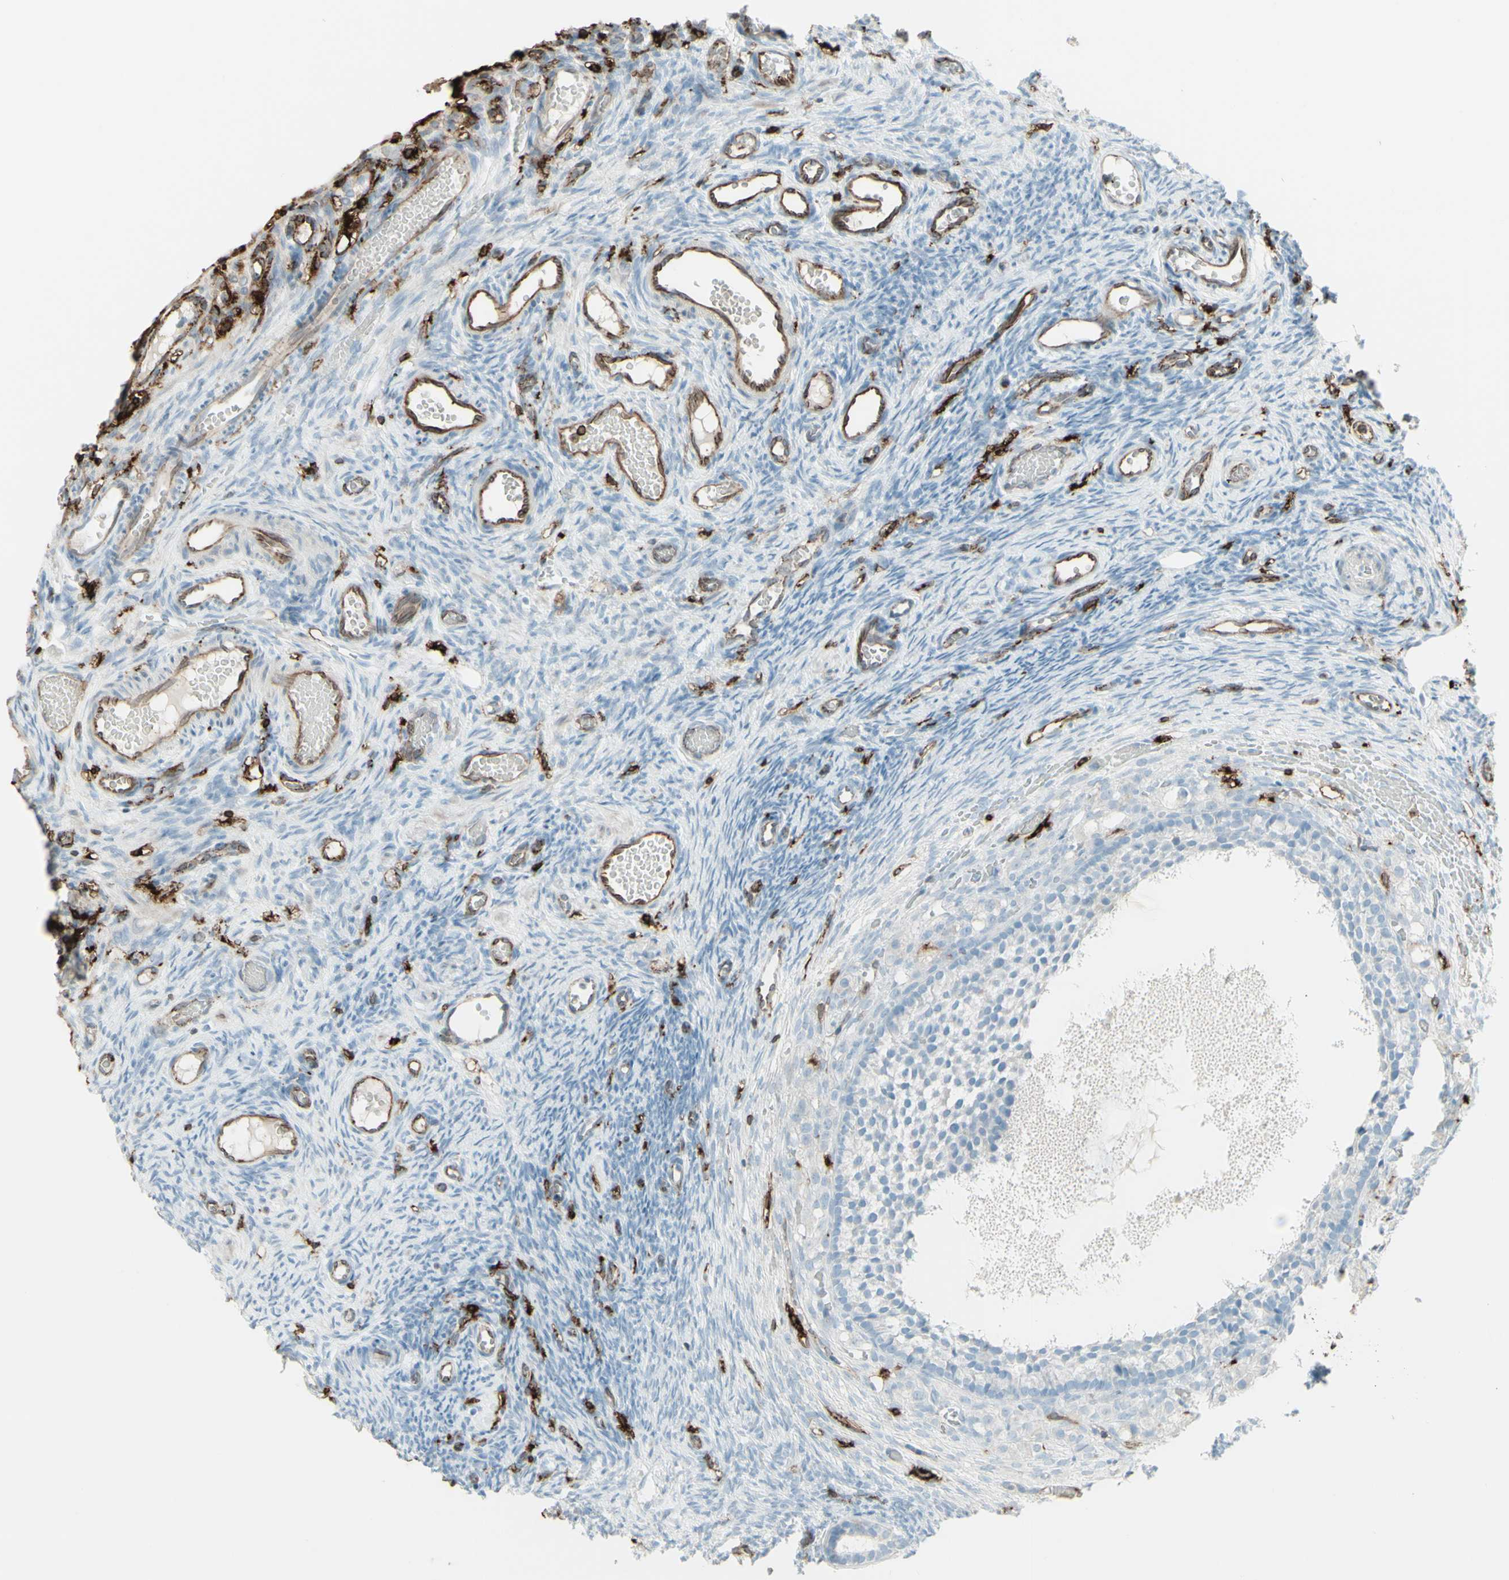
{"staining": {"intensity": "negative", "quantity": "none", "location": "none"}, "tissue": "ovary", "cell_type": "Follicle cells", "image_type": "normal", "snomed": [{"axis": "morphology", "description": "Normal tissue, NOS"}, {"axis": "topography", "description": "Ovary"}], "caption": "Follicle cells show no significant expression in benign ovary. Nuclei are stained in blue.", "gene": "HLA", "patient": {"sex": "female", "age": 35}}